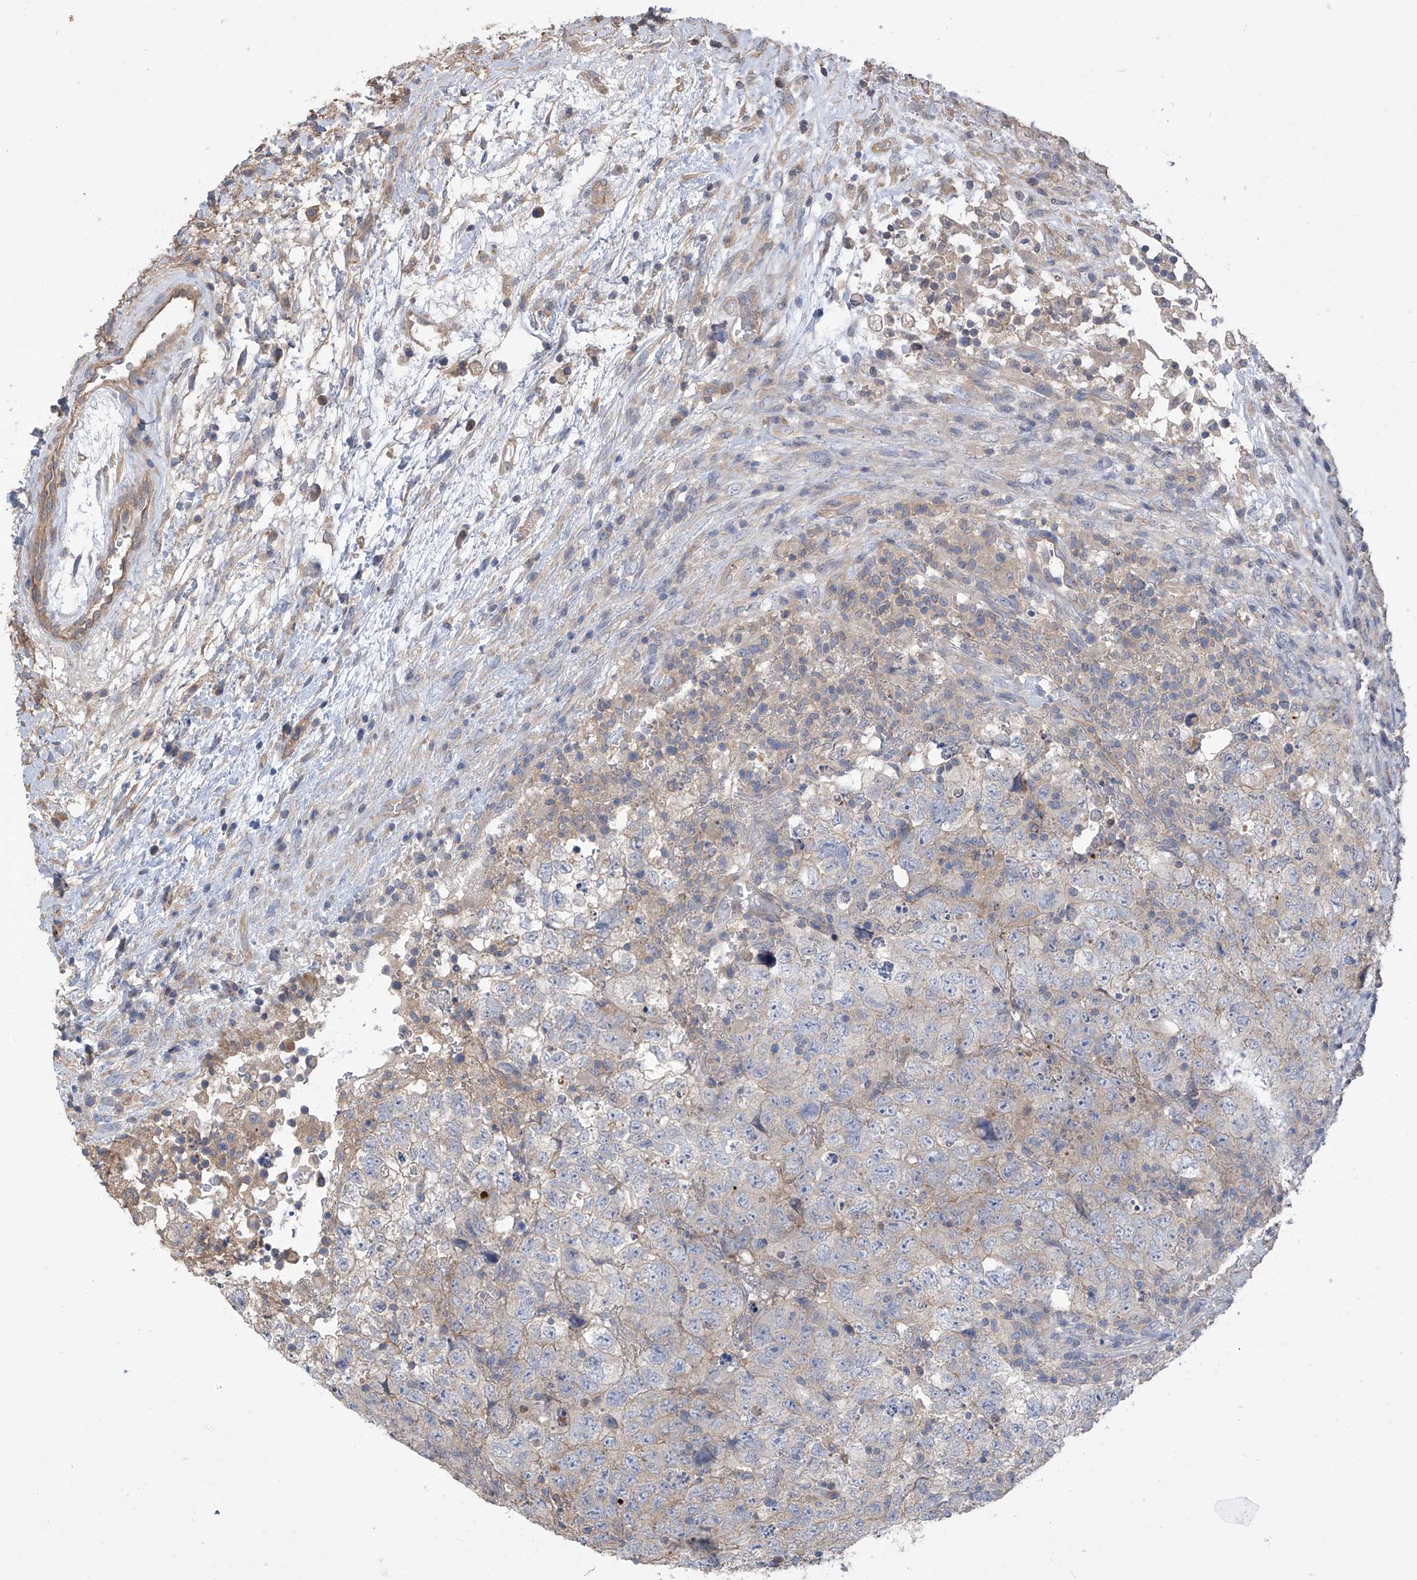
{"staining": {"intensity": "weak", "quantity": "<25%", "location": "cytoplasmic/membranous"}, "tissue": "testis cancer", "cell_type": "Tumor cells", "image_type": "cancer", "snomed": [{"axis": "morphology", "description": "Carcinoma, Embryonal, NOS"}, {"axis": "topography", "description": "Testis"}], "caption": "There is no significant staining in tumor cells of testis embryonal carcinoma.", "gene": "PHACTR4", "patient": {"sex": "male", "age": 37}}